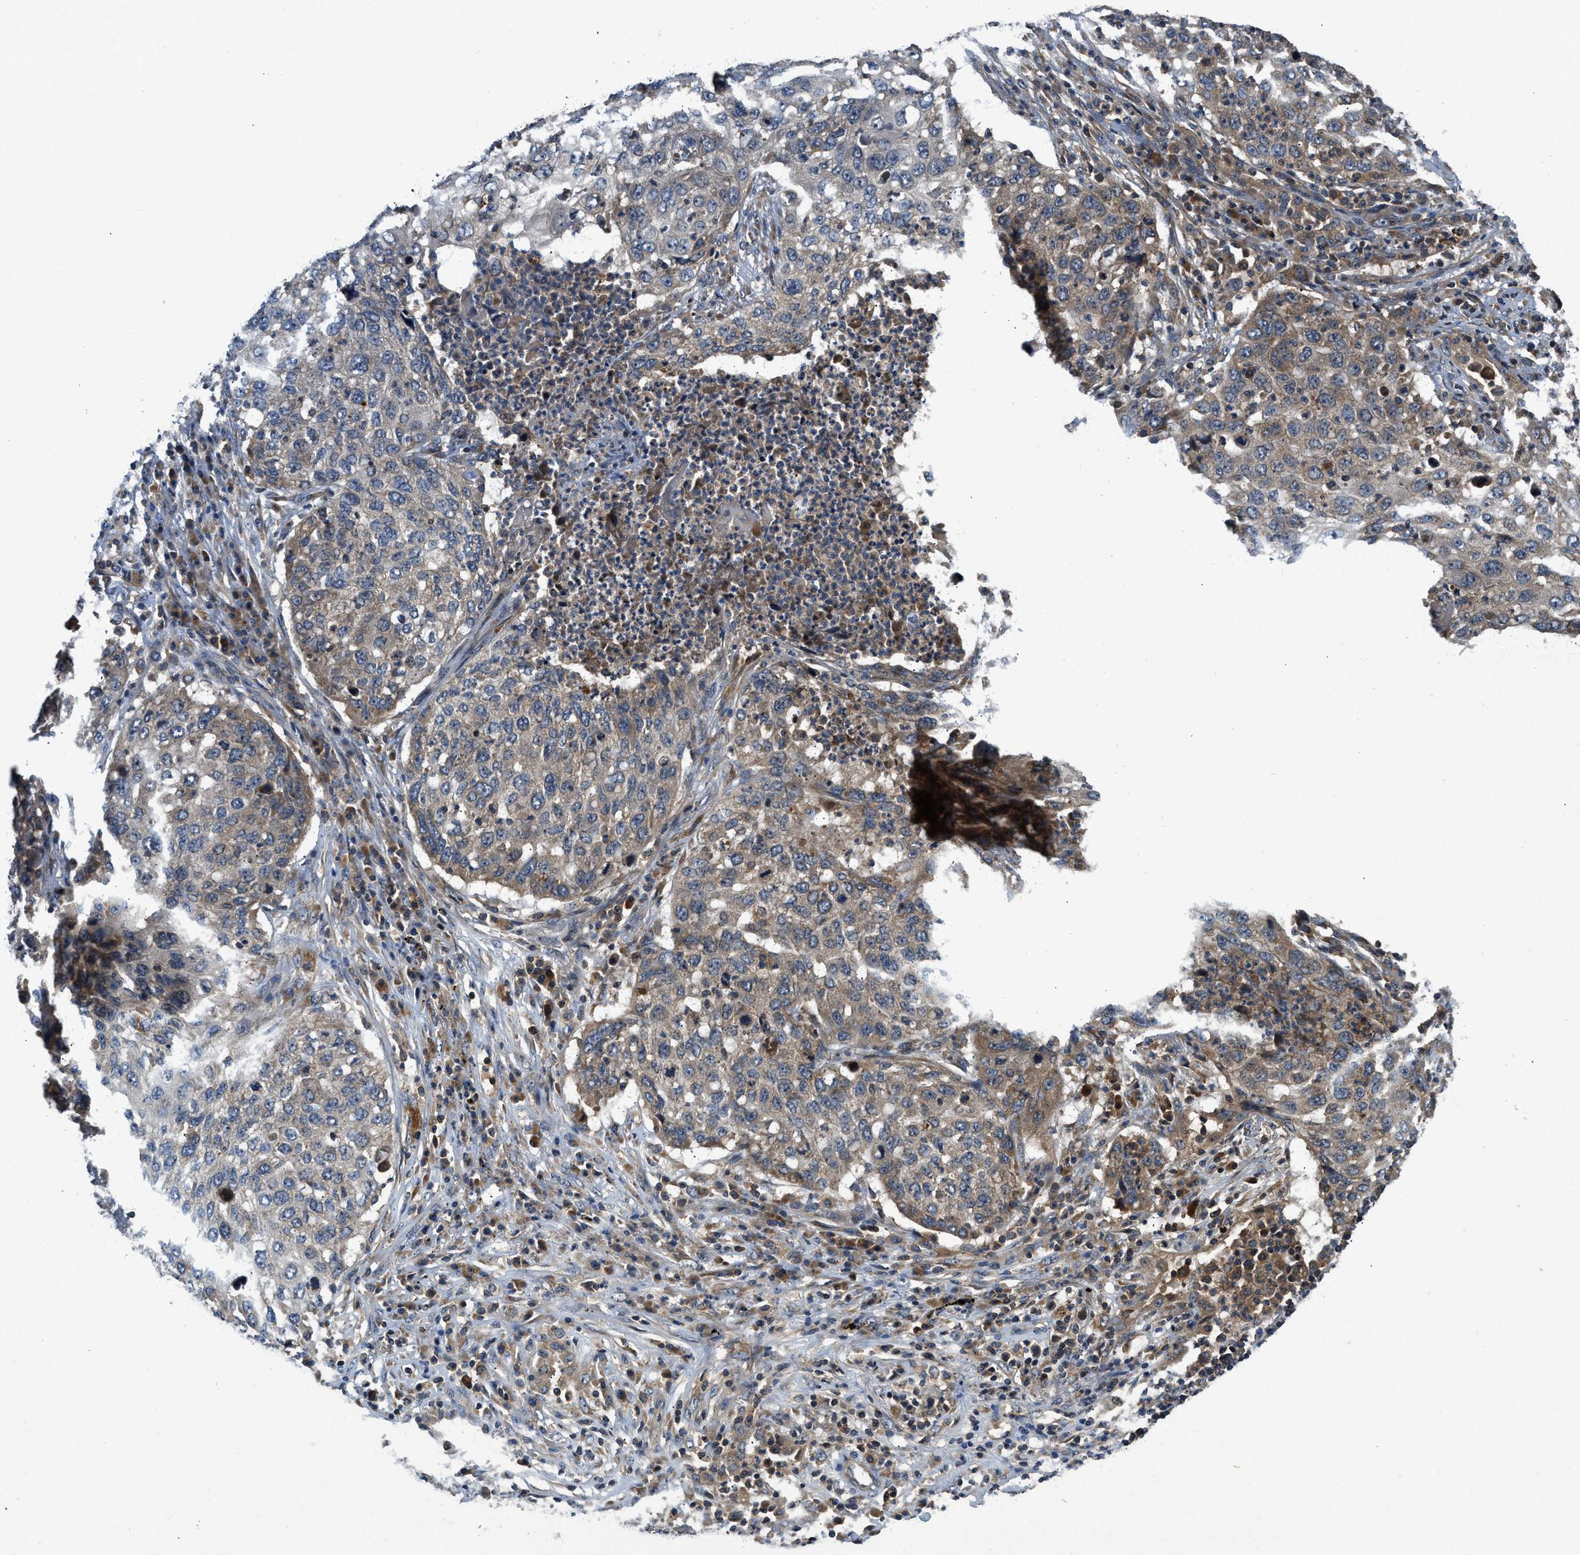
{"staining": {"intensity": "weak", "quantity": ">75%", "location": "cytoplasmic/membranous"}, "tissue": "lung cancer", "cell_type": "Tumor cells", "image_type": "cancer", "snomed": [{"axis": "morphology", "description": "Squamous cell carcinoma, NOS"}, {"axis": "topography", "description": "Lung"}], "caption": "Immunohistochemistry (IHC) micrograph of neoplastic tissue: human lung squamous cell carcinoma stained using immunohistochemistry reveals low levels of weak protein expression localized specifically in the cytoplasmic/membranous of tumor cells, appearing as a cytoplasmic/membranous brown color.", "gene": "PAFAH2", "patient": {"sex": "female", "age": 63}}